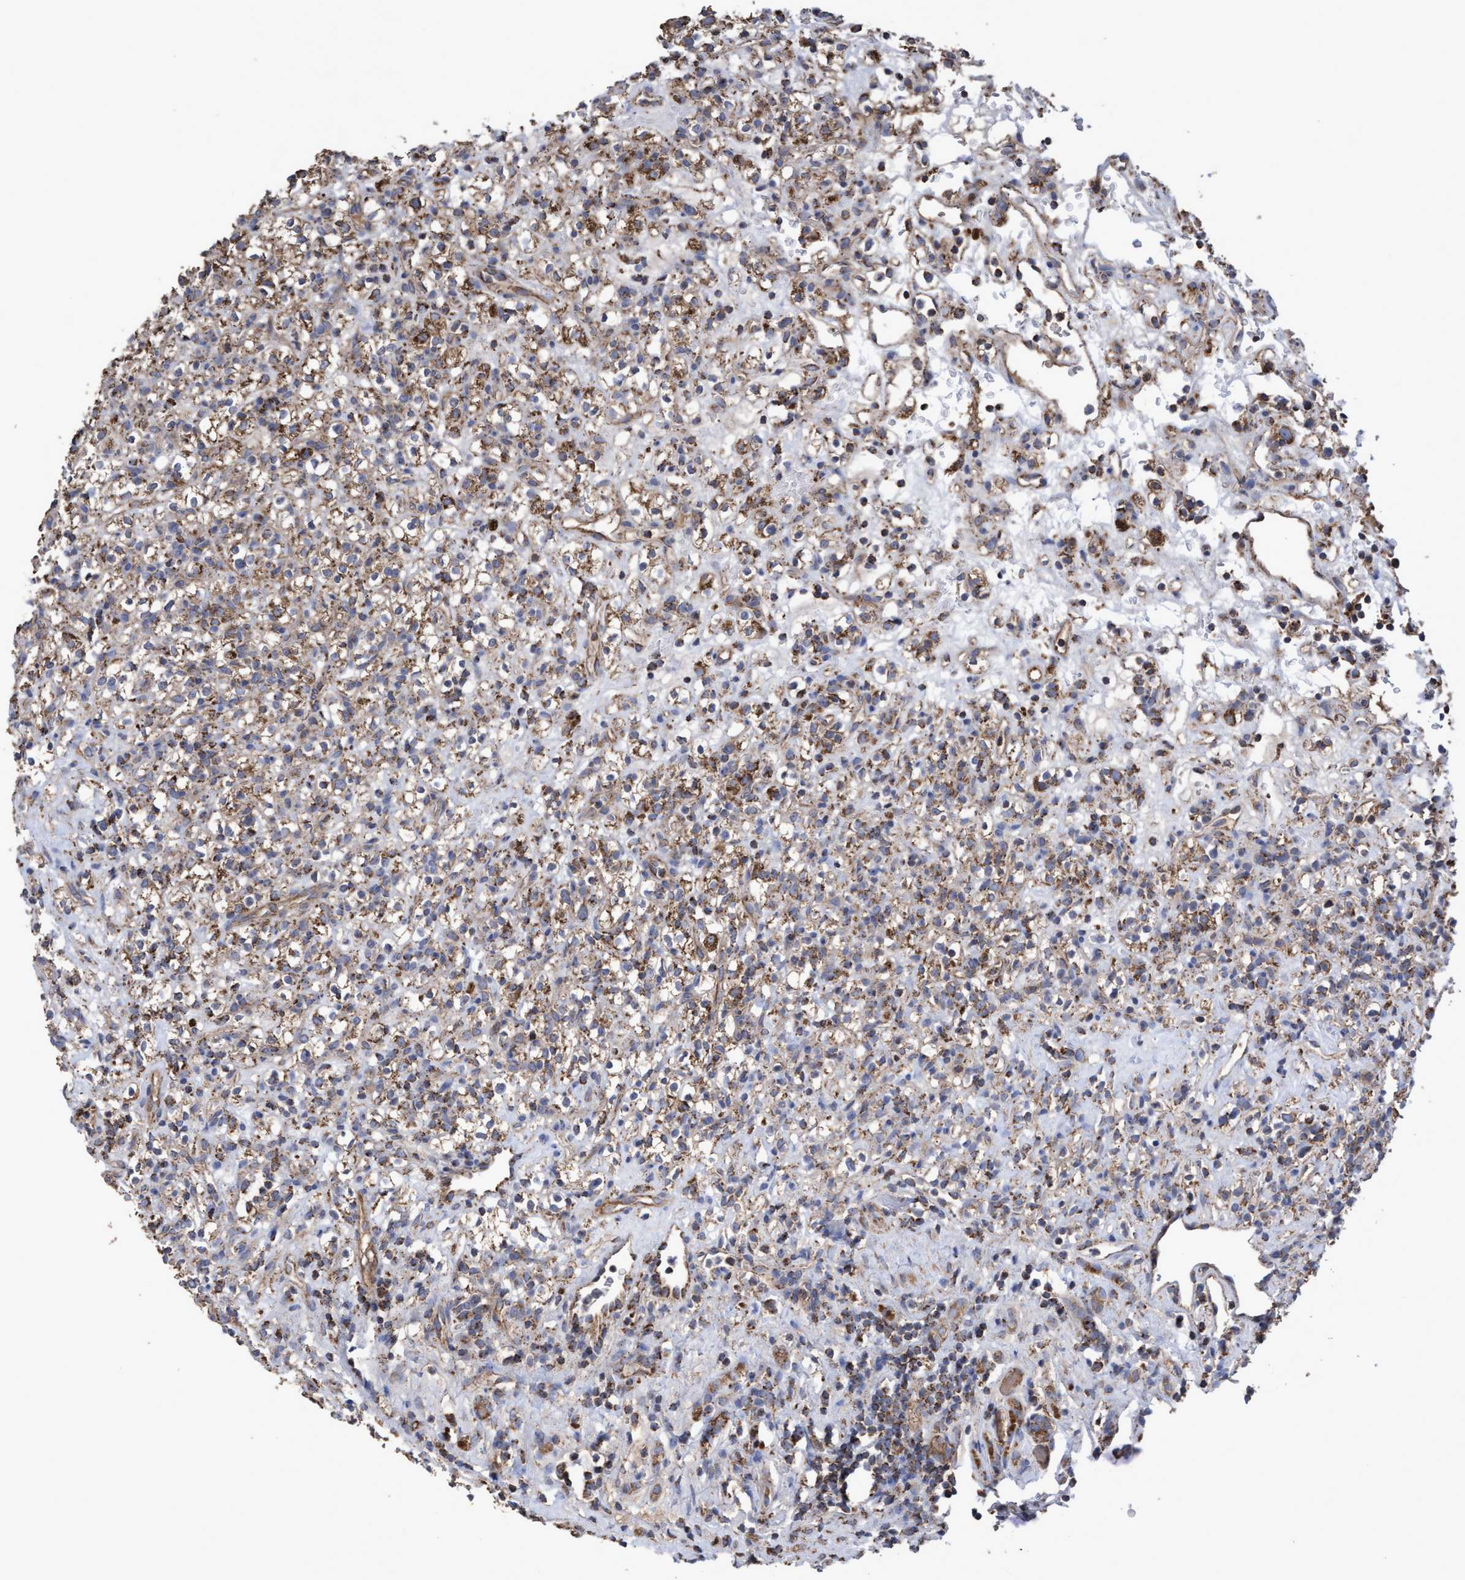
{"staining": {"intensity": "moderate", "quantity": ">75%", "location": "cytoplasmic/membranous"}, "tissue": "renal cancer", "cell_type": "Tumor cells", "image_type": "cancer", "snomed": [{"axis": "morphology", "description": "Normal tissue, NOS"}, {"axis": "morphology", "description": "Adenocarcinoma, NOS"}, {"axis": "topography", "description": "Kidney"}], "caption": "Human renal cancer (adenocarcinoma) stained with a protein marker demonstrates moderate staining in tumor cells.", "gene": "COBL", "patient": {"sex": "female", "age": 72}}